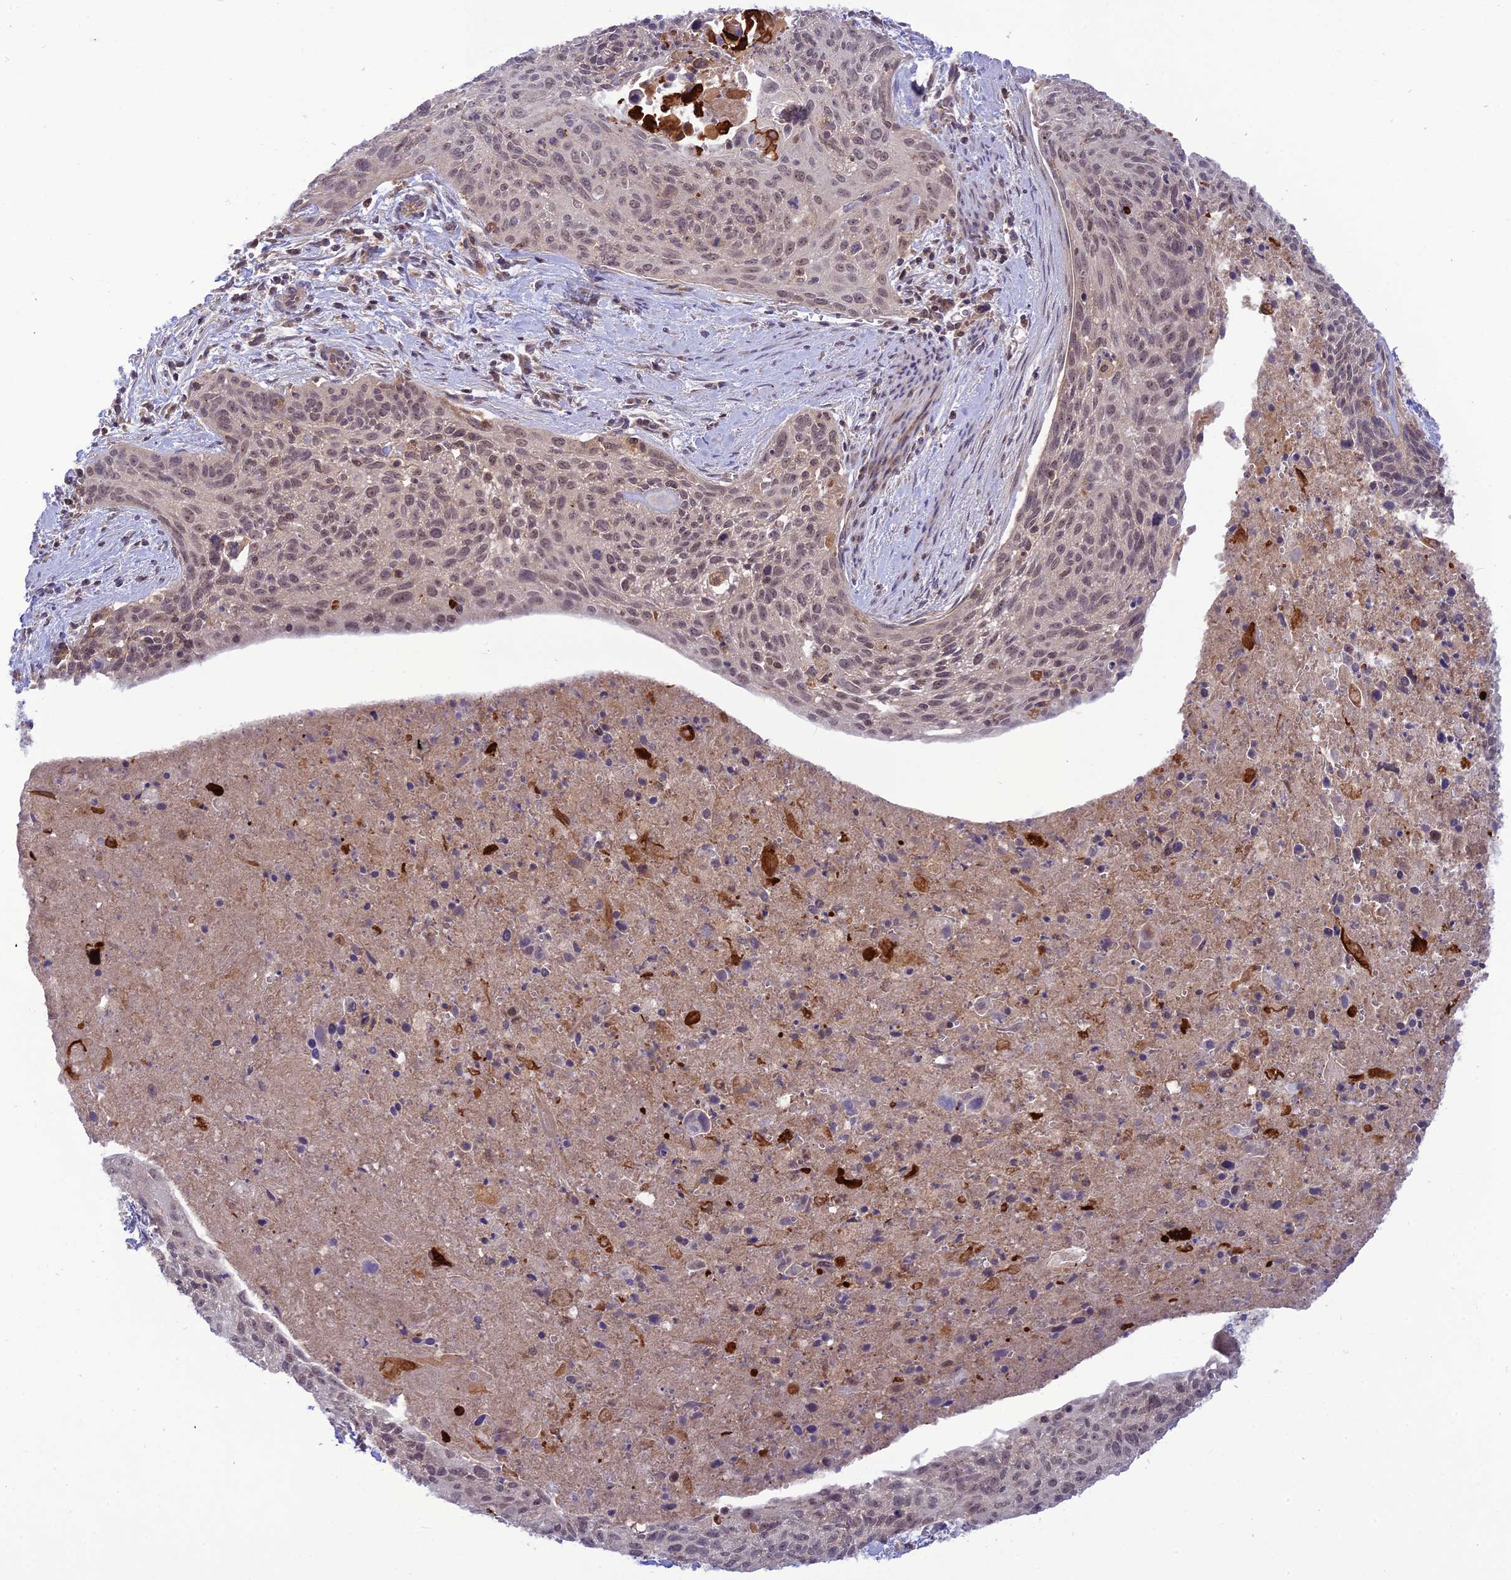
{"staining": {"intensity": "weak", "quantity": "25%-75%", "location": "nuclear"}, "tissue": "cervical cancer", "cell_type": "Tumor cells", "image_type": "cancer", "snomed": [{"axis": "morphology", "description": "Squamous cell carcinoma, NOS"}, {"axis": "topography", "description": "Cervix"}], "caption": "This is a micrograph of IHC staining of cervical cancer, which shows weak staining in the nuclear of tumor cells.", "gene": "NDUFC1", "patient": {"sex": "female", "age": 55}}